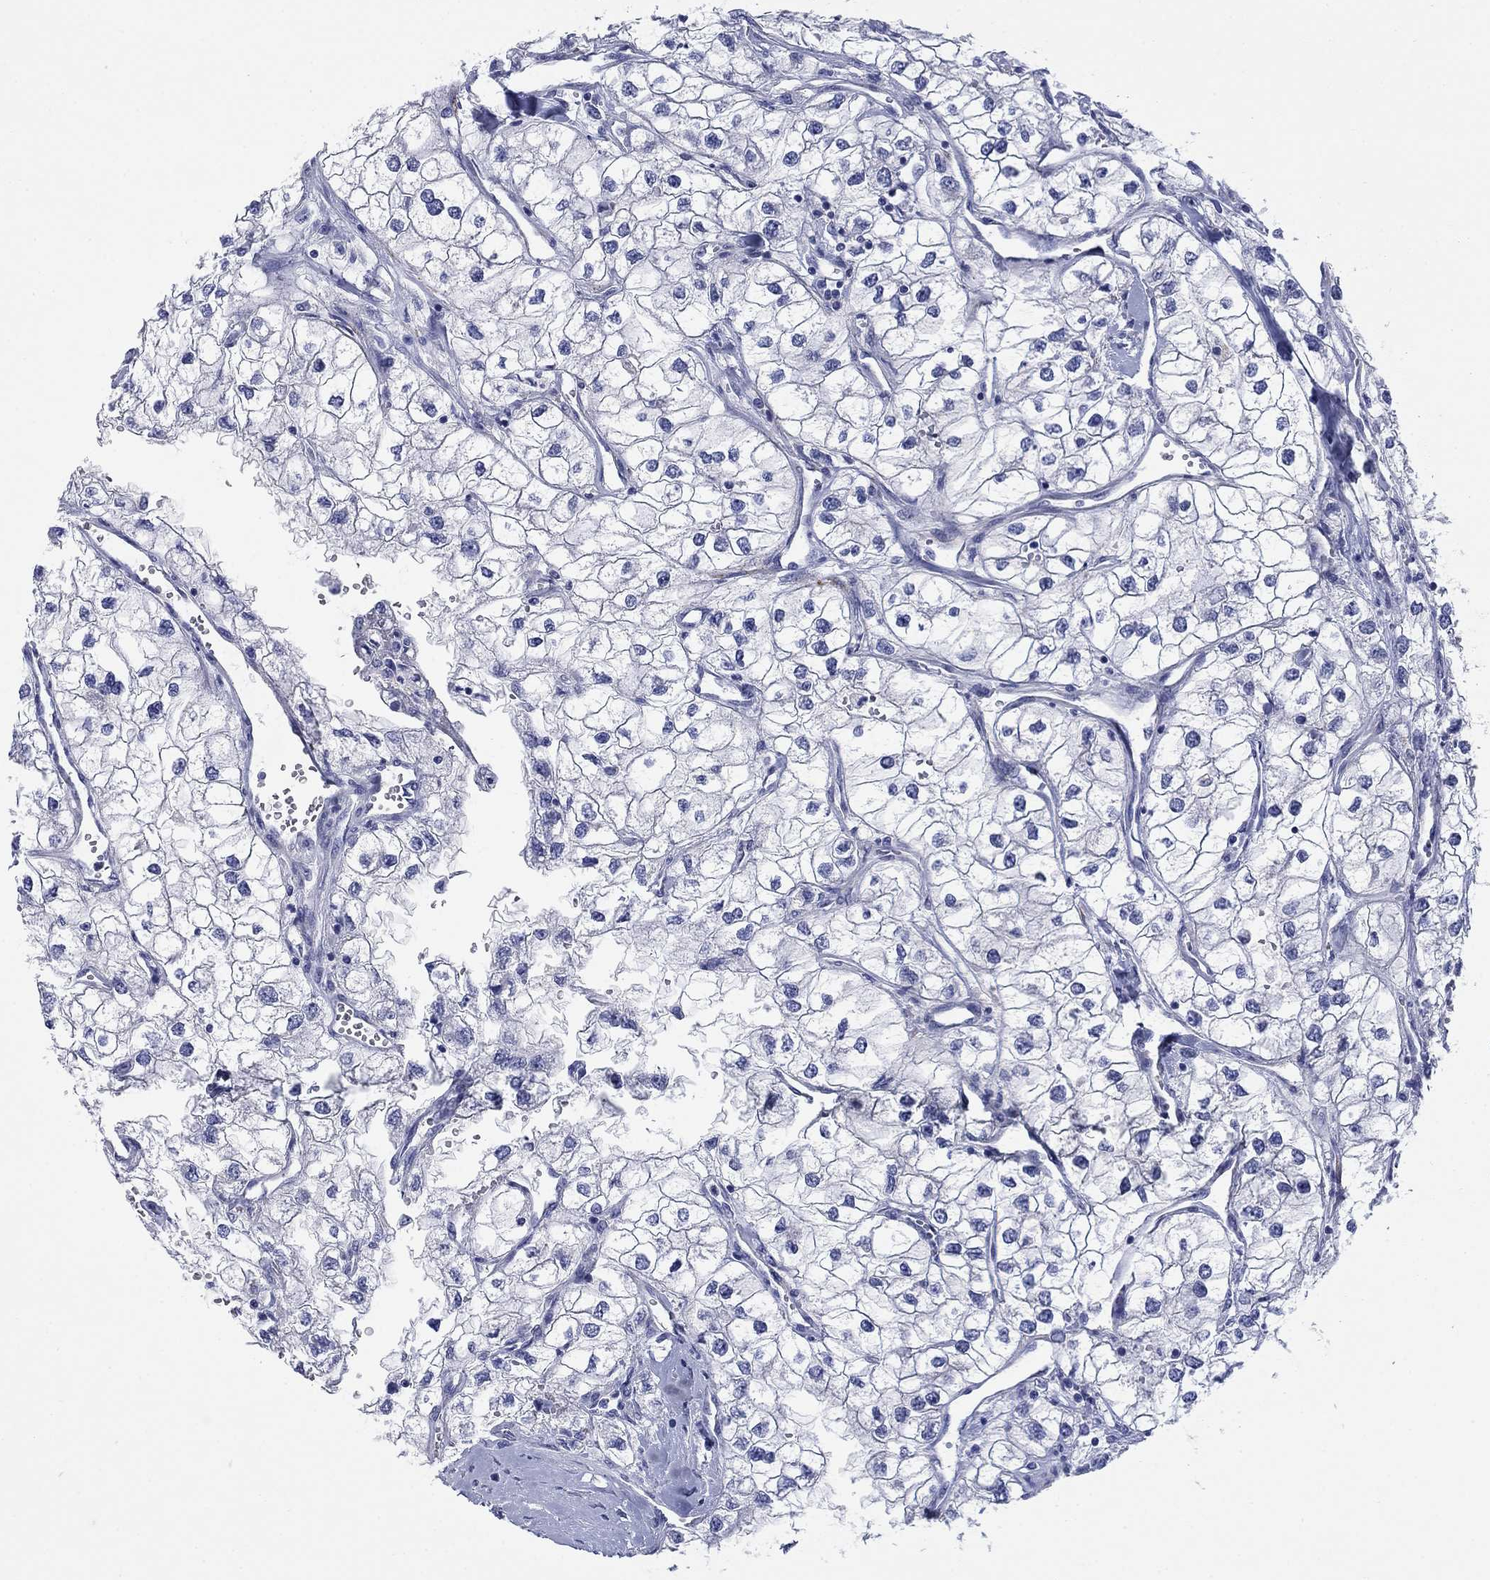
{"staining": {"intensity": "negative", "quantity": "none", "location": "none"}, "tissue": "renal cancer", "cell_type": "Tumor cells", "image_type": "cancer", "snomed": [{"axis": "morphology", "description": "Adenocarcinoma, NOS"}, {"axis": "topography", "description": "Kidney"}], "caption": "Image shows no protein positivity in tumor cells of renal adenocarcinoma tissue. (Brightfield microscopy of DAB (3,3'-diaminobenzidine) IHC at high magnification).", "gene": "PTPRZ1", "patient": {"sex": "male", "age": 59}}